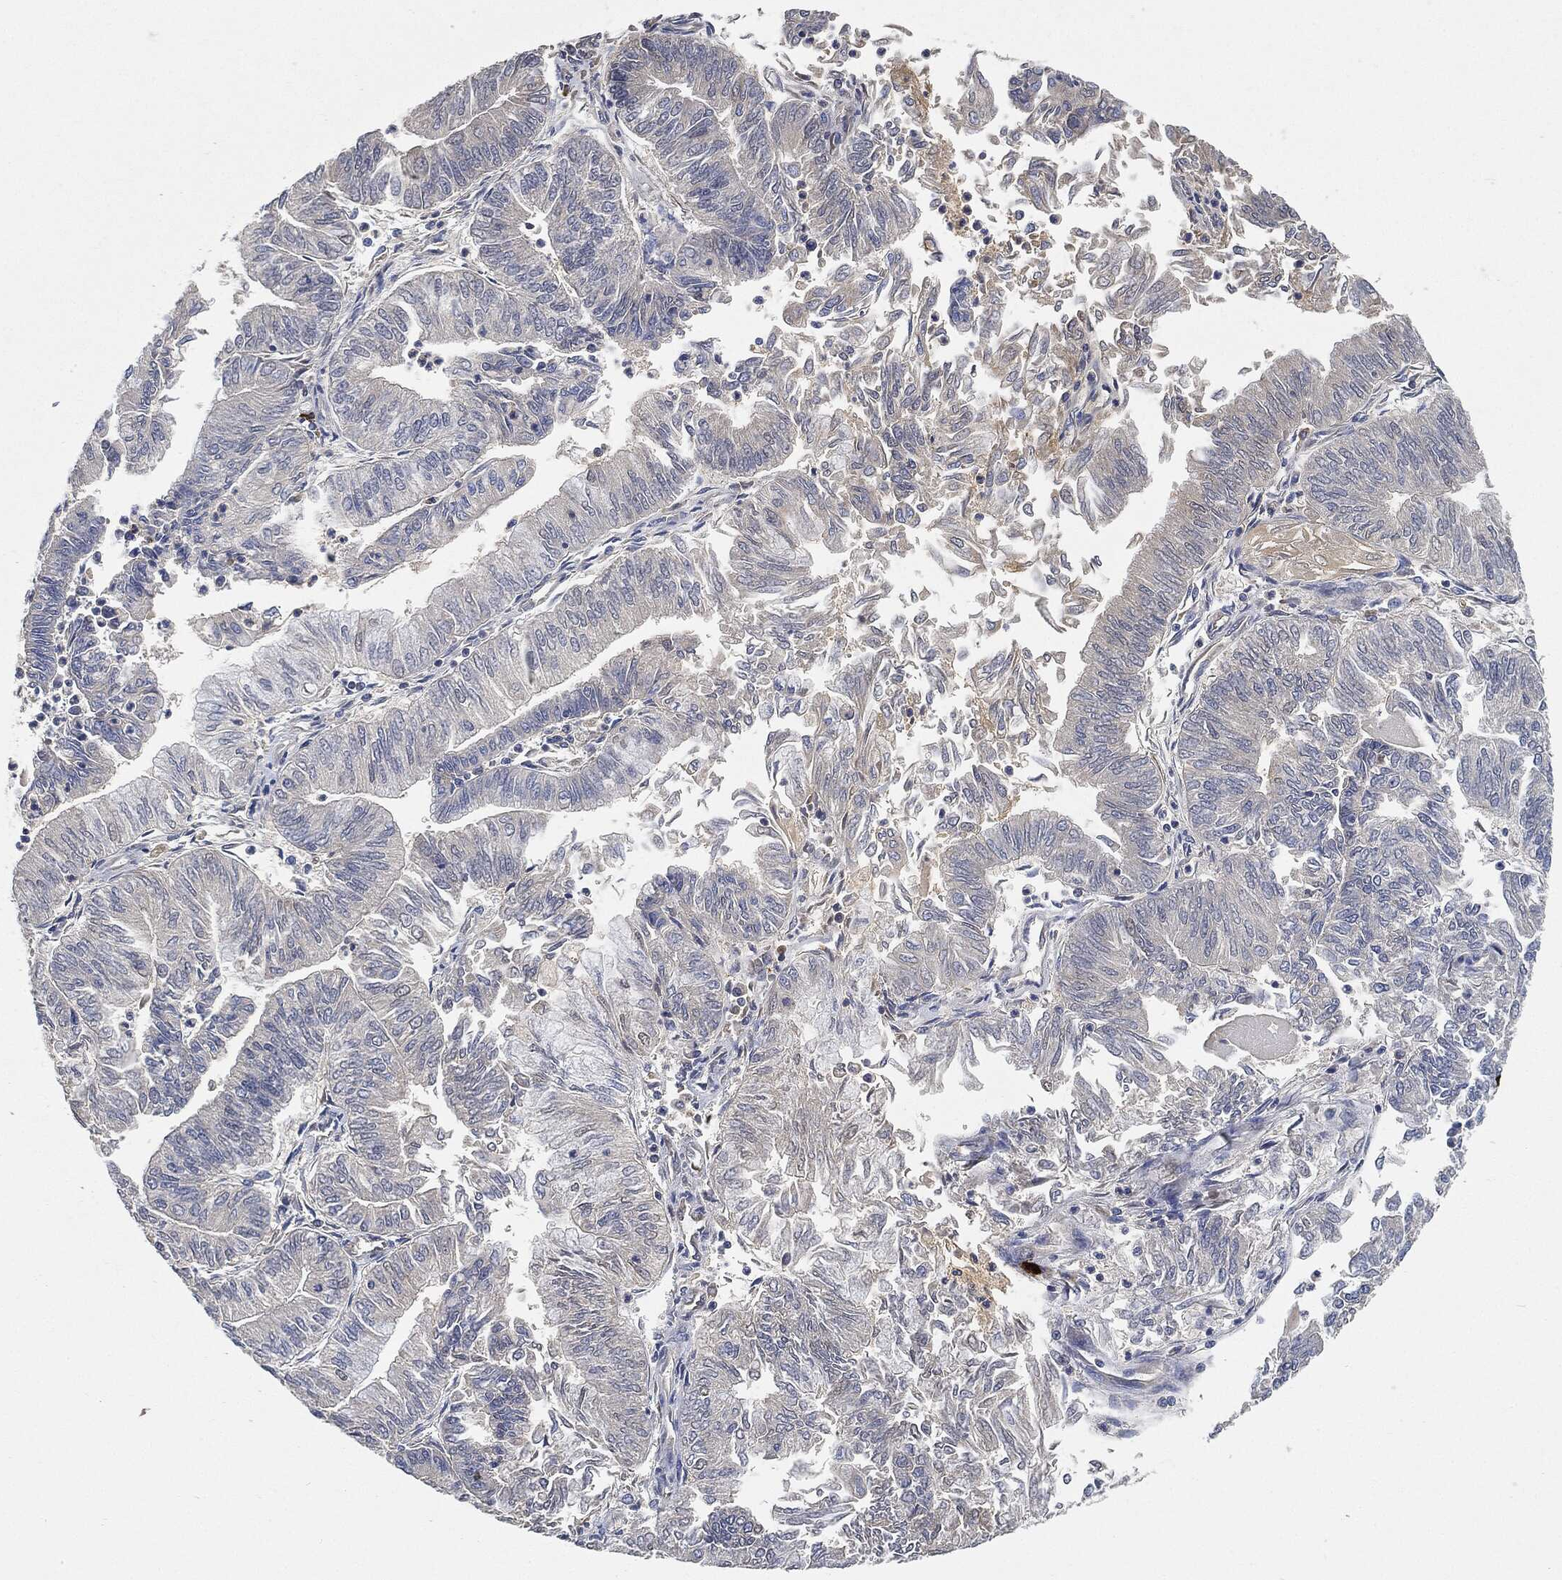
{"staining": {"intensity": "negative", "quantity": "none", "location": "none"}, "tissue": "endometrial cancer", "cell_type": "Tumor cells", "image_type": "cancer", "snomed": [{"axis": "morphology", "description": "Adenocarcinoma, NOS"}, {"axis": "topography", "description": "Endometrium"}], "caption": "This micrograph is of endometrial cancer stained with immunohistochemistry (IHC) to label a protein in brown with the nuclei are counter-stained blue. There is no positivity in tumor cells.", "gene": "IGLV6-57", "patient": {"sex": "female", "age": 59}}